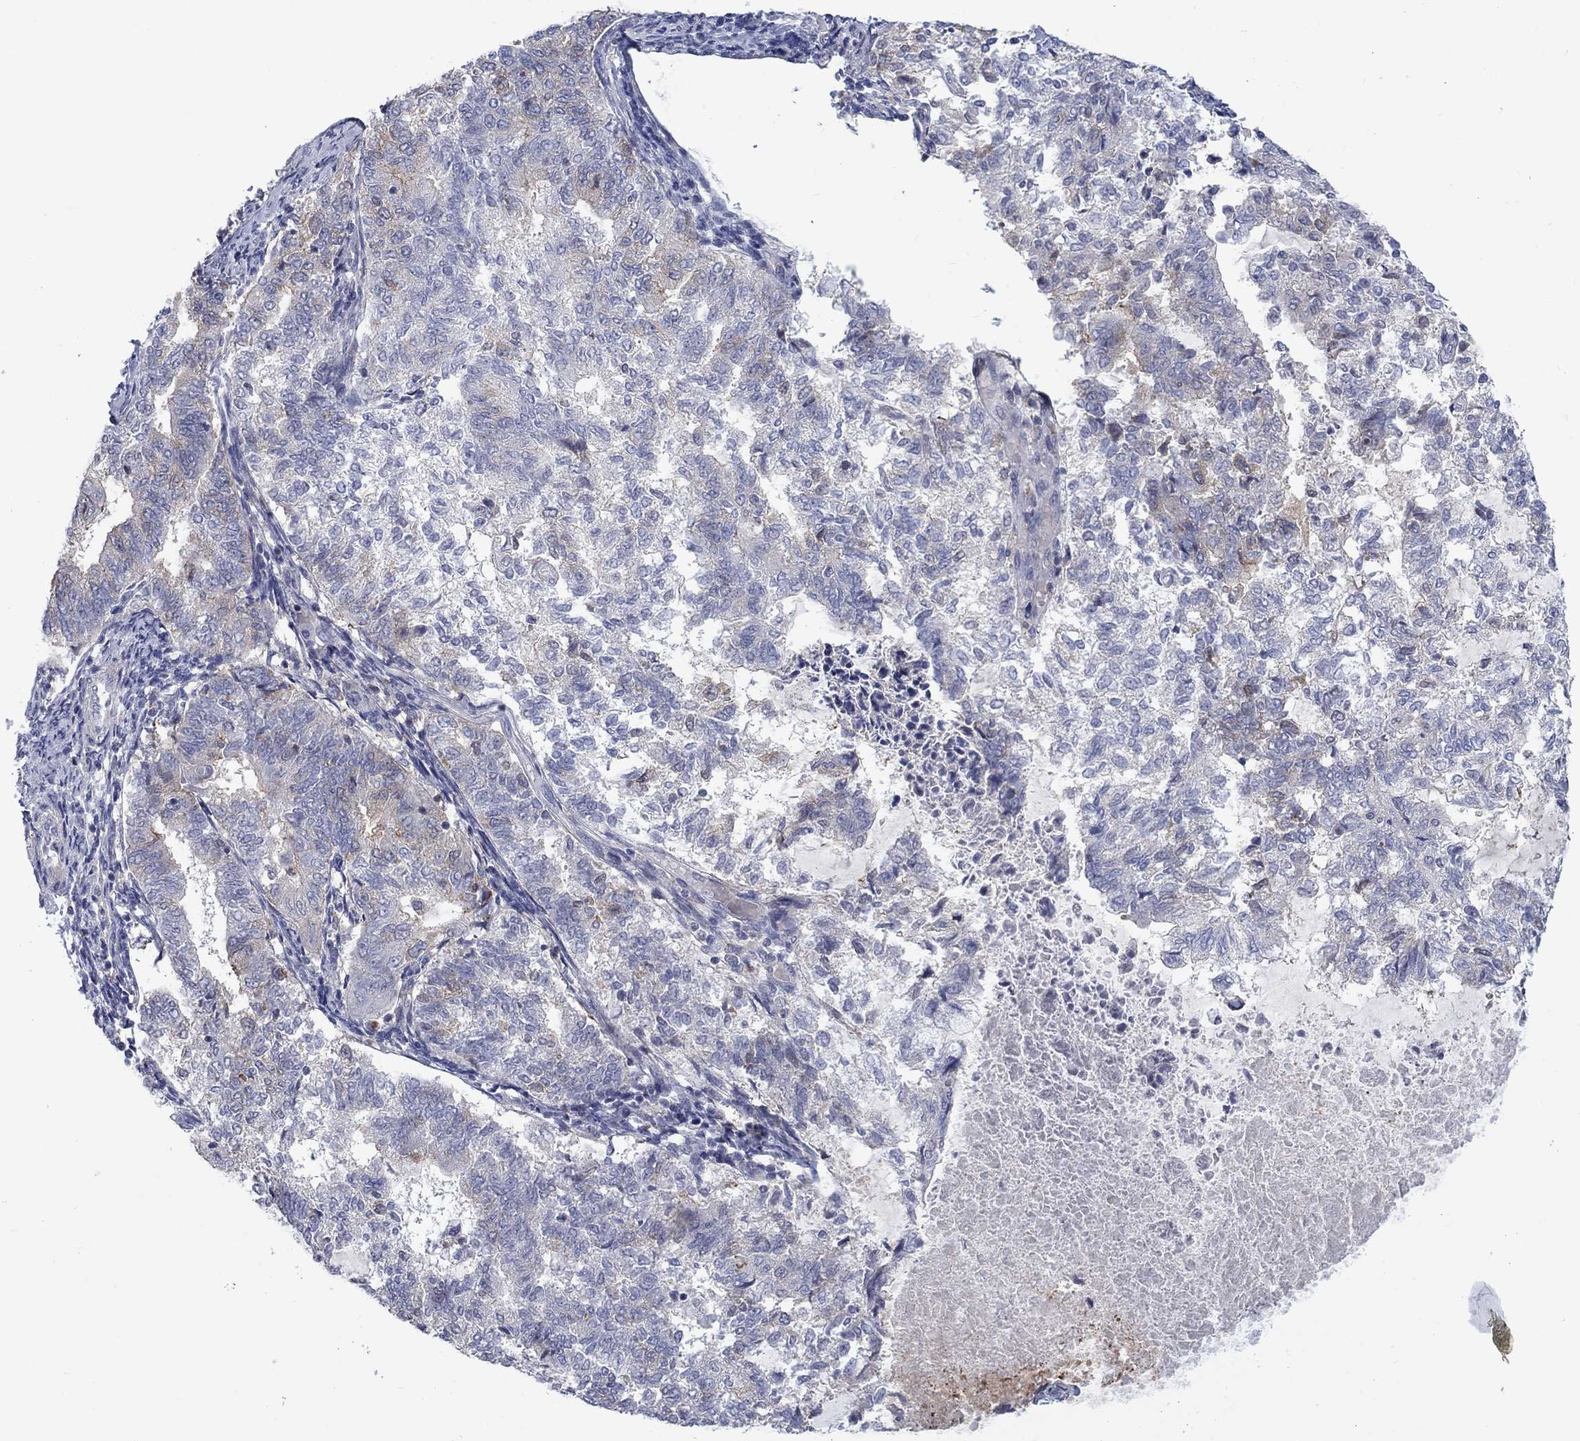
{"staining": {"intensity": "weak", "quantity": "<25%", "location": "cytoplasmic/membranous"}, "tissue": "endometrial cancer", "cell_type": "Tumor cells", "image_type": "cancer", "snomed": [{"axis": "morphology", "description": "Adenocarcinoma, NOS"}, {"axis": "topography", "description": "Endometrium"}], "caption": "Immunohistochemical staining of adenocarcinoma (endometrial) reveals no significant expression in tumor cells.", "gene": "KIF15", "patient": {"sex": "female", "age": 65}}